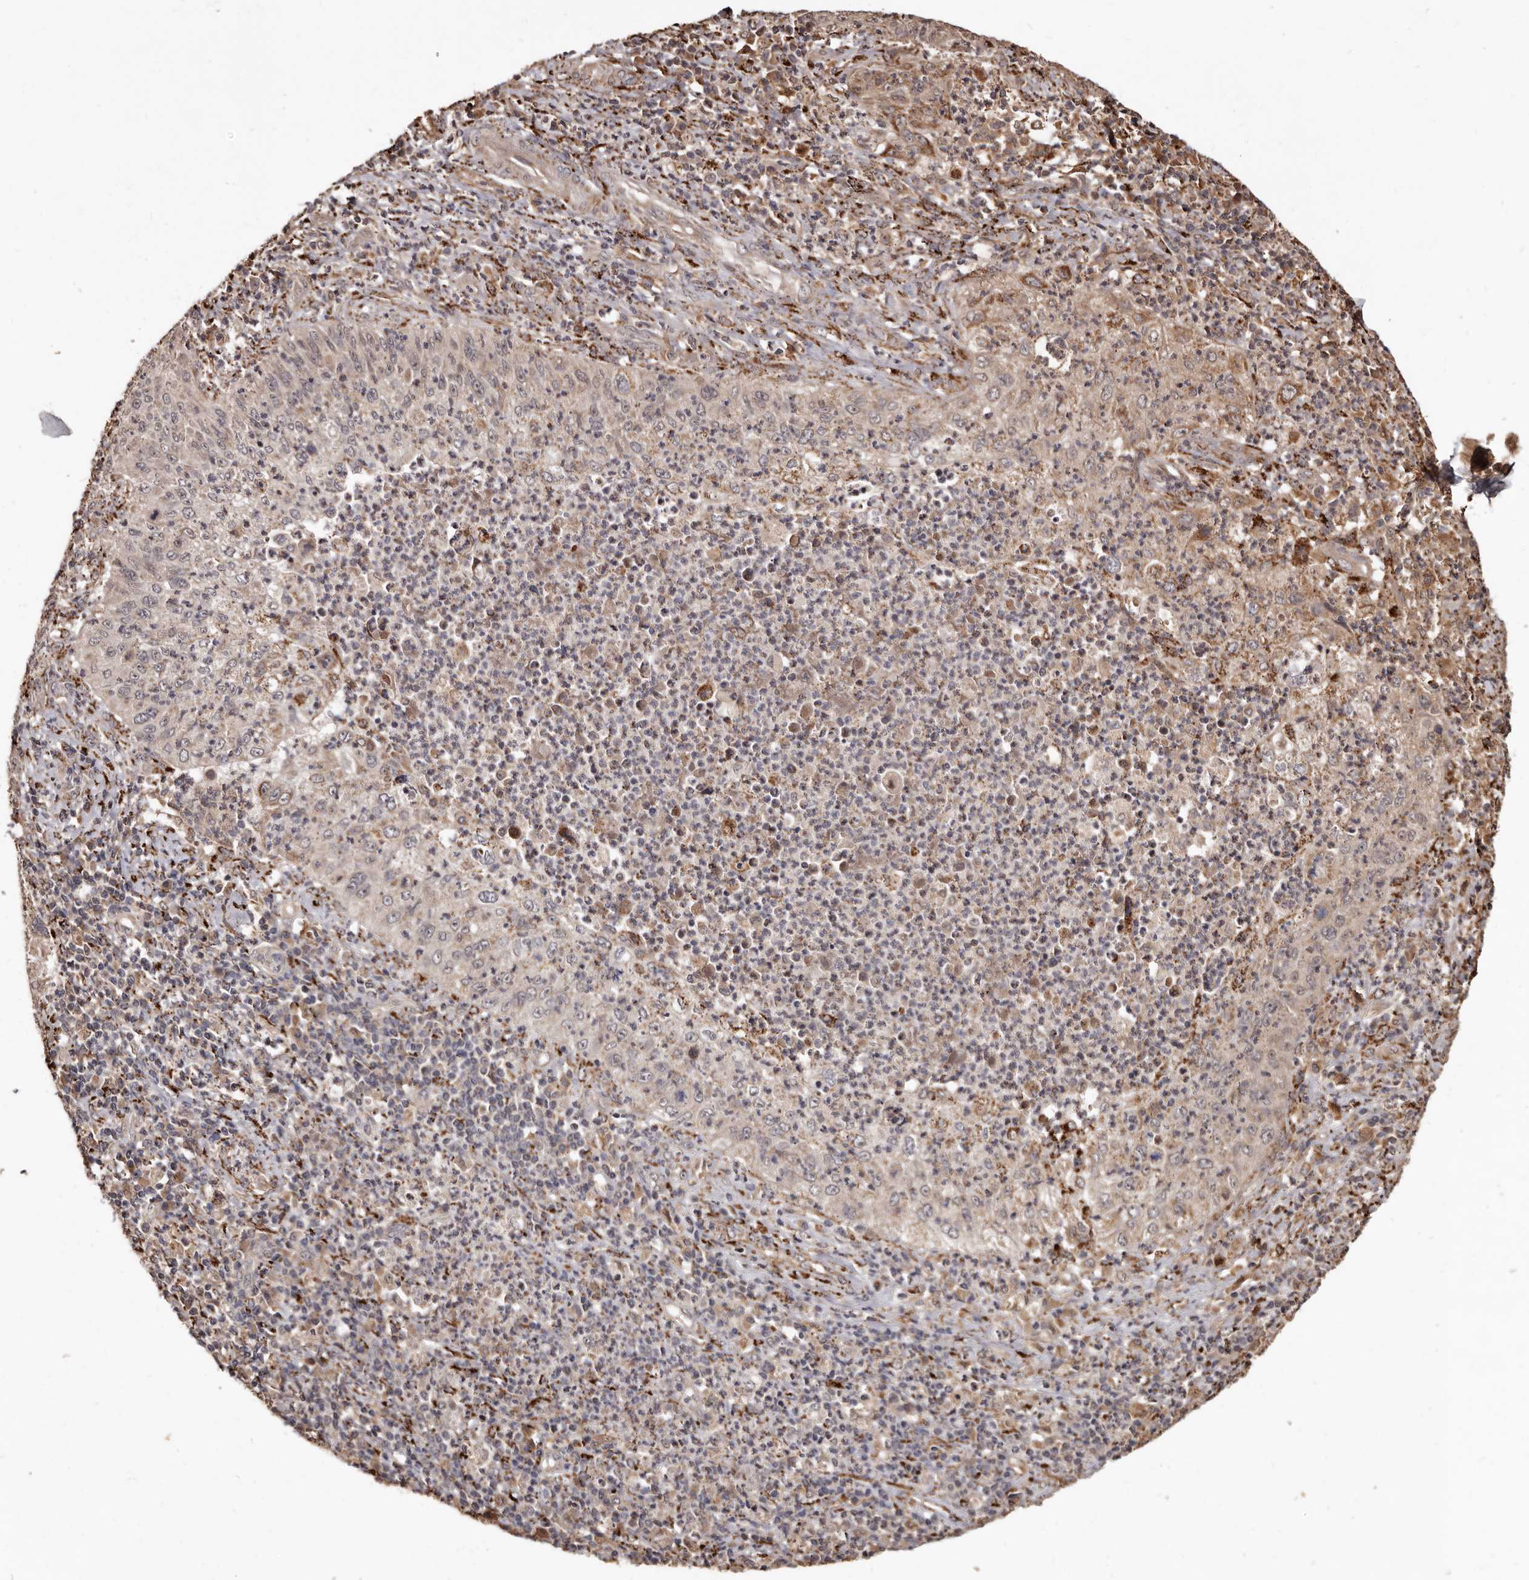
{"staining": {"intensity": "moderate", "quantity": "<25%", "location": "cytoplasmic/membranous"}, "tissue": "cervical cancer", "cell_type": "Tumor cells", "image_type": "cancer", "snomed": [{"axis": "morphology", "description": "Squamous cell carcinoma, NOS"}, {"axis": "topography", "description": "Cervix"}], "caption": "Brown immunohistochemical staining in human cervical cancer displays moderate cytoplasmic/membranous expression in about <25% of tumor cells. The staining is performed using DAB (3,3'-diaminobenzidine) brown chromogen to label protein expression. The nuclei are counter-stained blue using hematoxylin.", "gene": "AKAP7", "patient": {"sex": "female", "age": 30}}